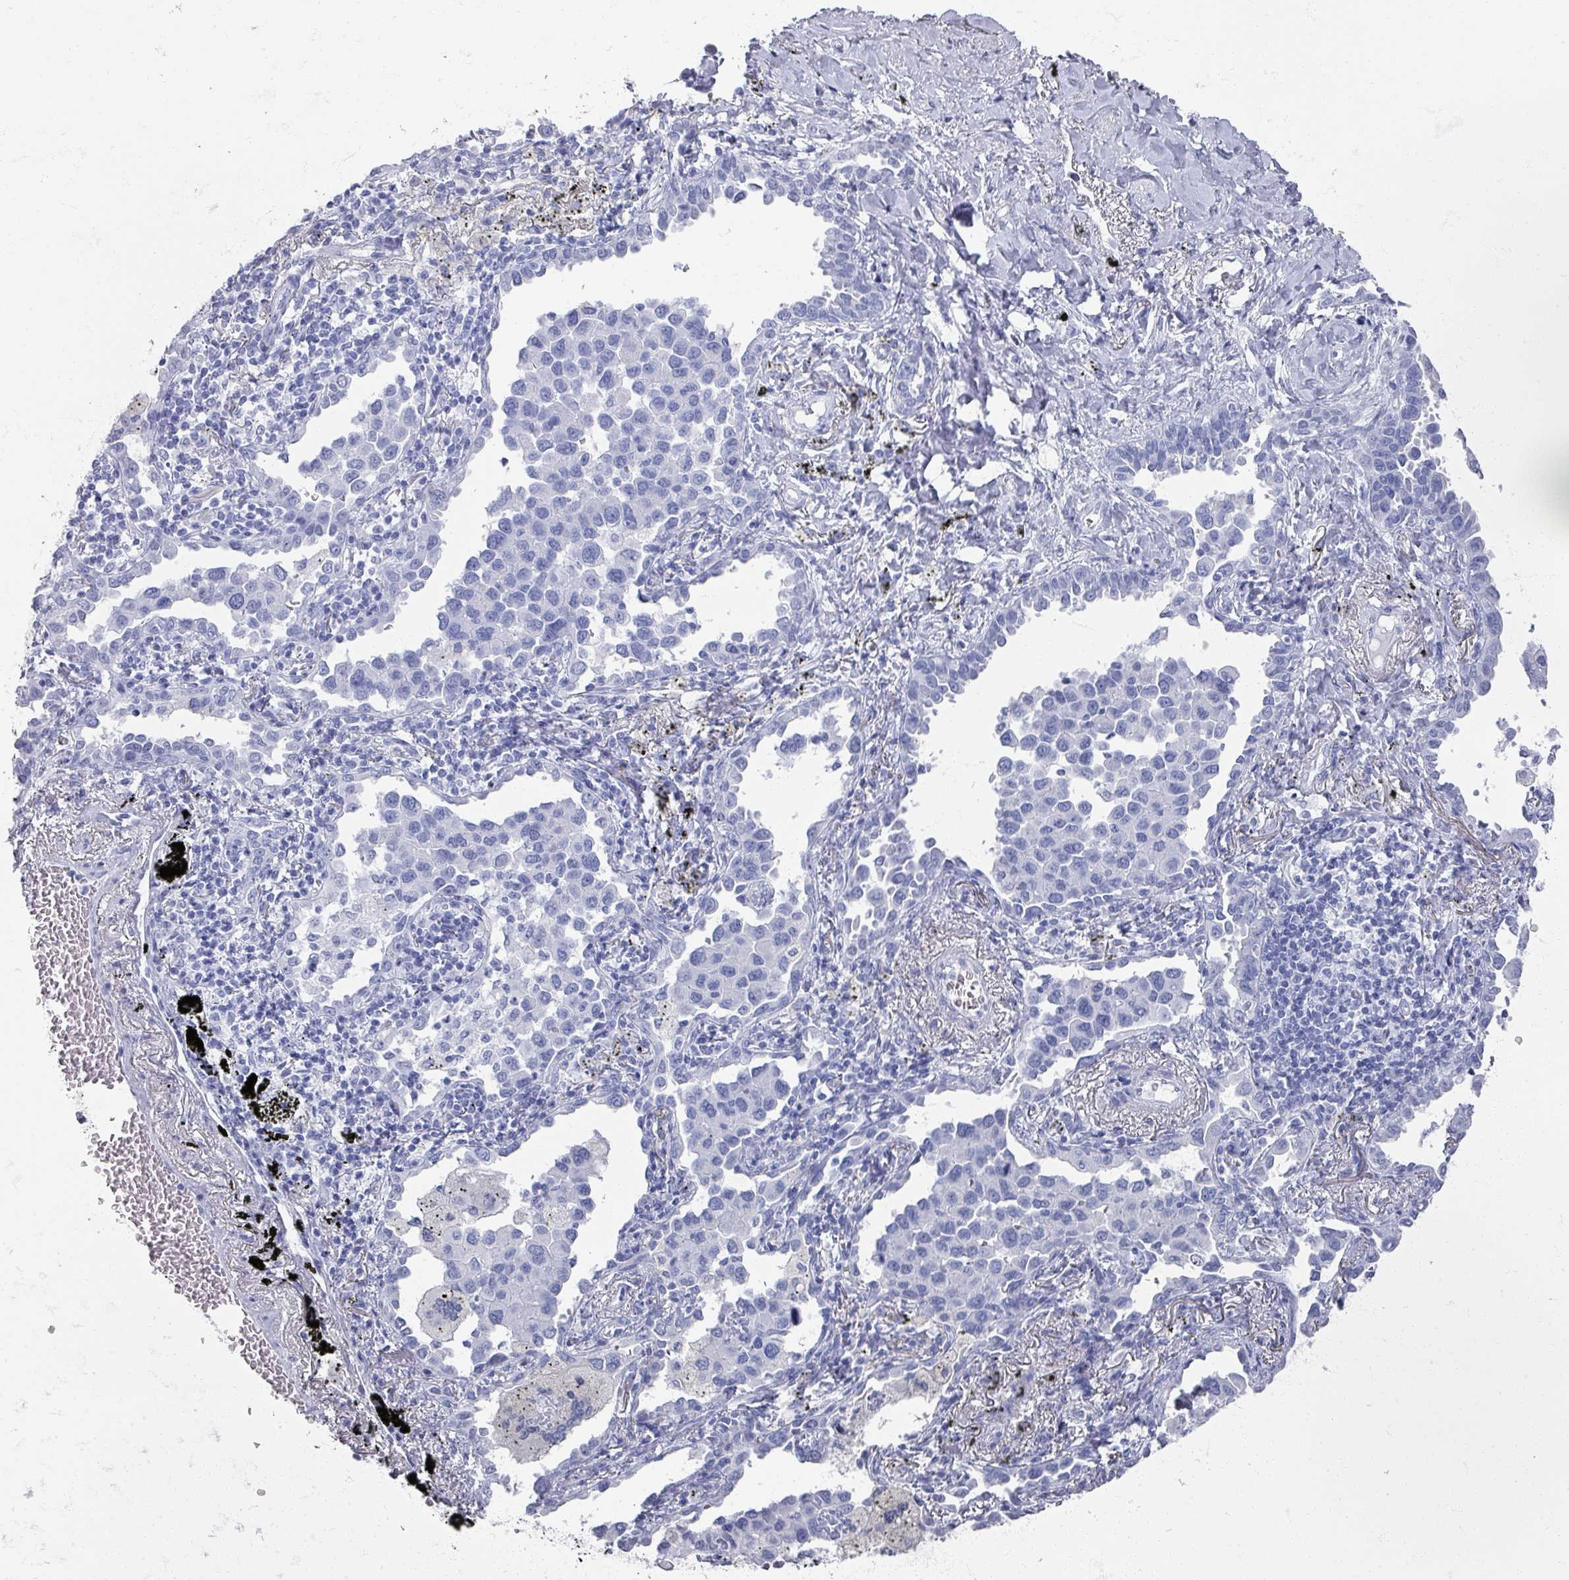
{"staining": {"intensity": "negative", "quantity": "none", "location": "none"}, "tissue": "lung cancer", "cell_type": "Tumor cells", "image_type": "cancer", "snomed": [{"axis": "morphology", "description": "Adenocarcinoma, NOS"}, {"axis": "topography", "description": "Lung"}], "caption": "This is an immunohistochemistry micrograph of lung cancer (adenocarcinoma). There is no expression in tumor cells.", "gene": "OMG", "patient": {"sex": "male", "age": 67}}